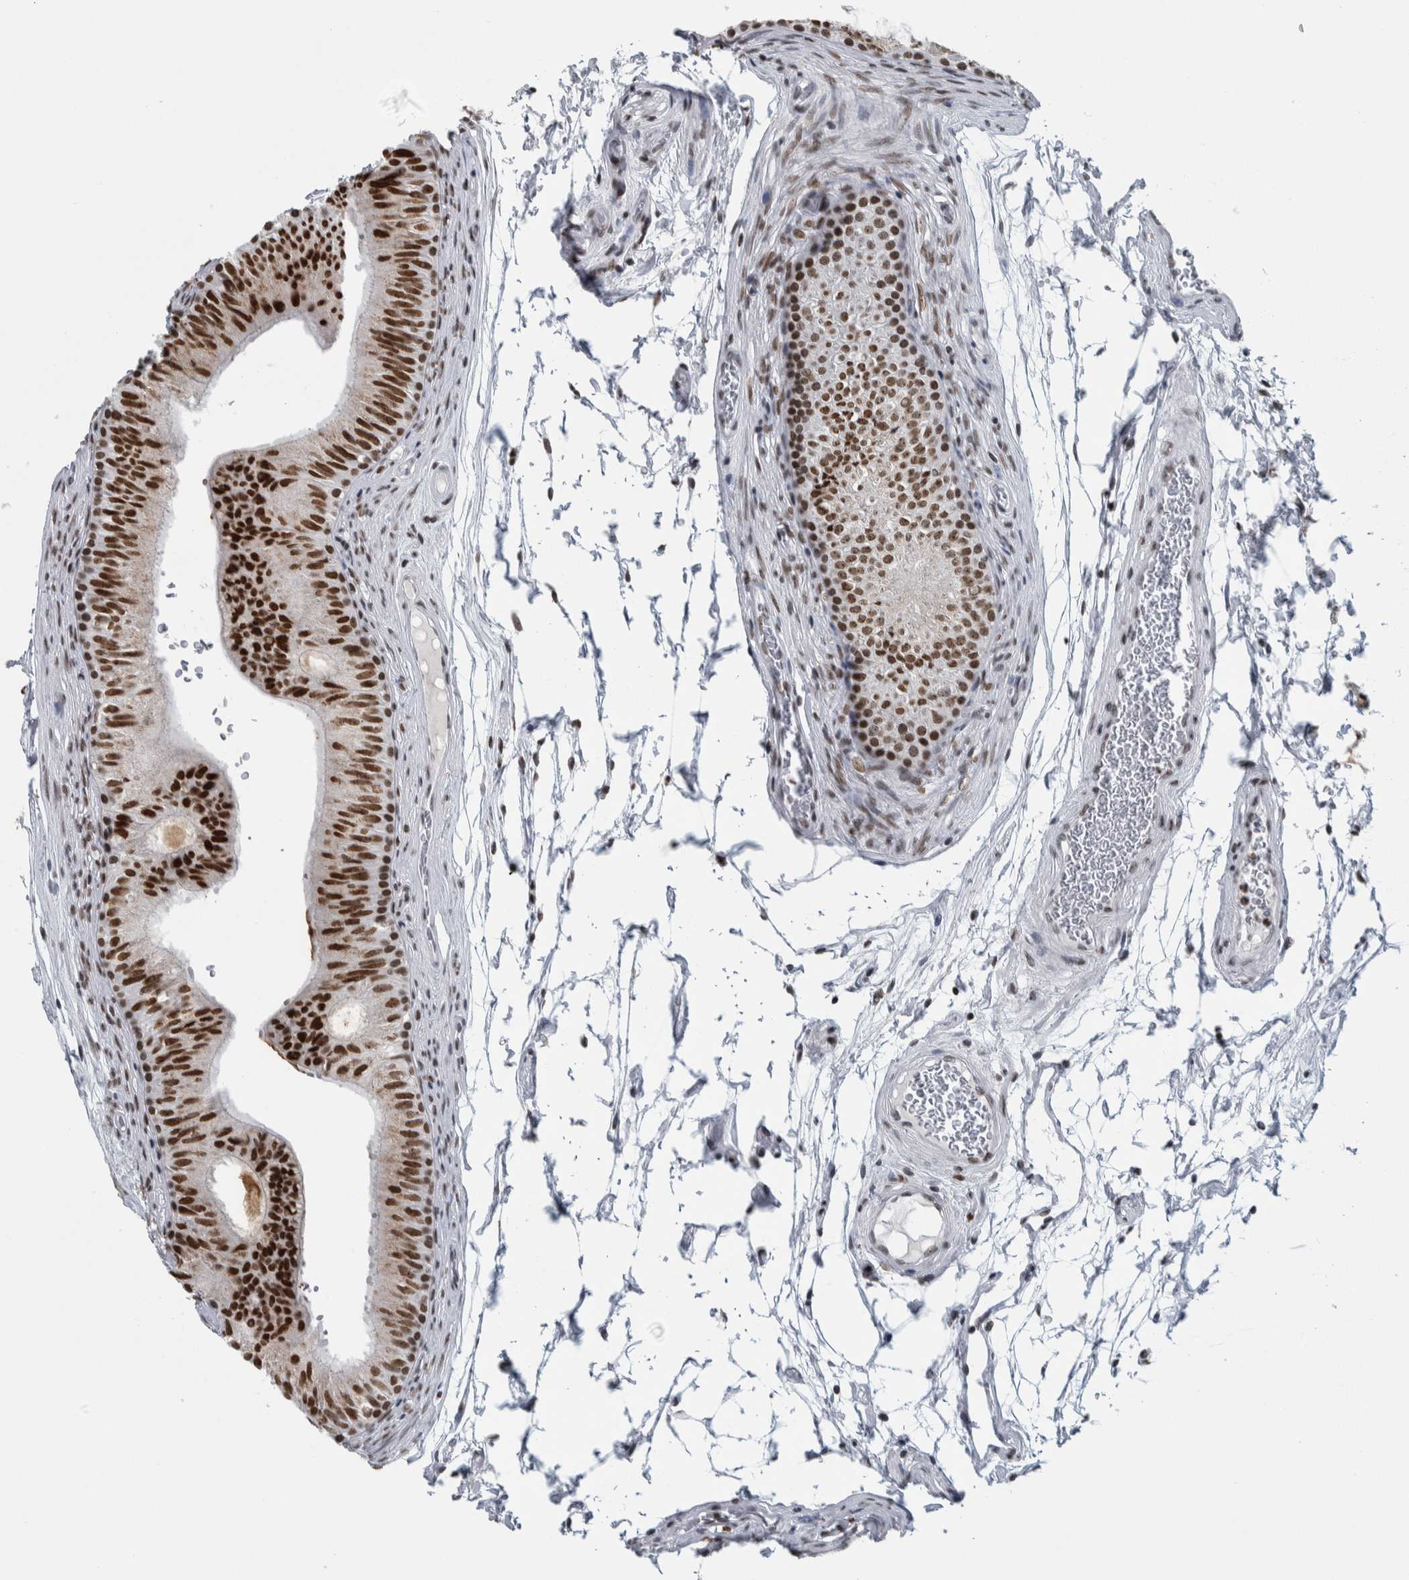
{"staining": {"intensity": "strong", "quantity": ">75%", "location": "nuclear"}, "tissue": "epididymis", "cell_type": "Glandular cells", "image_type": "normal", "snomed": [{"axis": "morphology", "description": "Normal tissue, NOS"}, {"axis": "topography", "description": "Epididymis"}], "caption": "Glandular cells exhibit high levels of strong nuclear expression in approximately >75% of cells in unremarkable epididymis. The protein of interest is shown in brown color, while the nuclei are stained blue.", "gene": "TOP2B", "patient": {"sex": "male", "age": 36}}